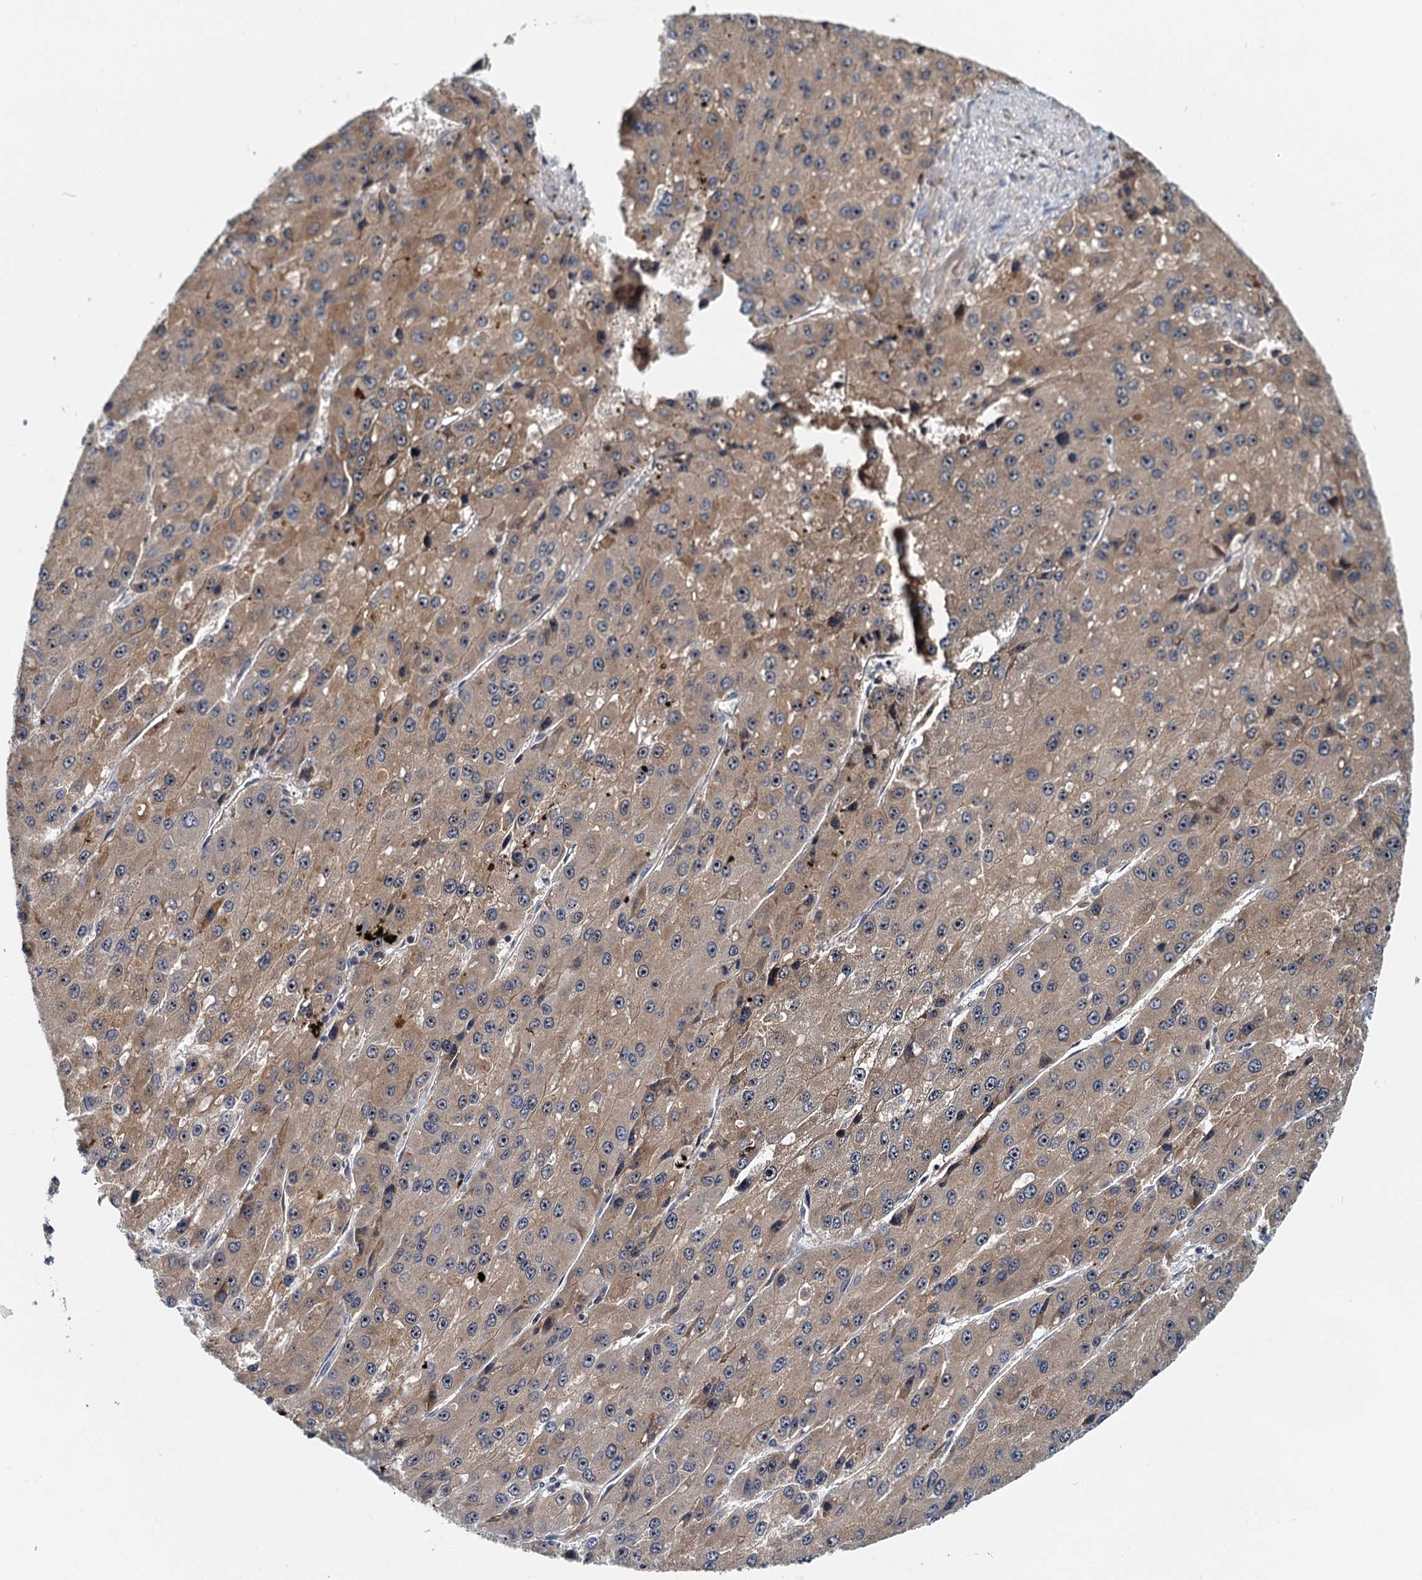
{"staining": {"intensity": "moderate", "quantity": ">75%", "location": "cytoplasmic/membranous"}, "tissue": "liver cancer", "cell_type": "Tumor cells", "image_type": "cancer", "snomed": [{"axis": "morphology", "description": "Carcinoma, Hepatocellular, NOS"}, {"axis": "topography", "description": "Liver"}], "caption": "Immunohistochemical staining of human hepatocellular carcinoma (liver) demonstrates medium levels of moderate cytoplasmic/membranous protein positivity in approximately >75% of tumor cells. (Brightfield microscopy of DAB IHC at high magnification).", "gene": "TOLLIP", "patient": {"sex": "female", "age": 73}}